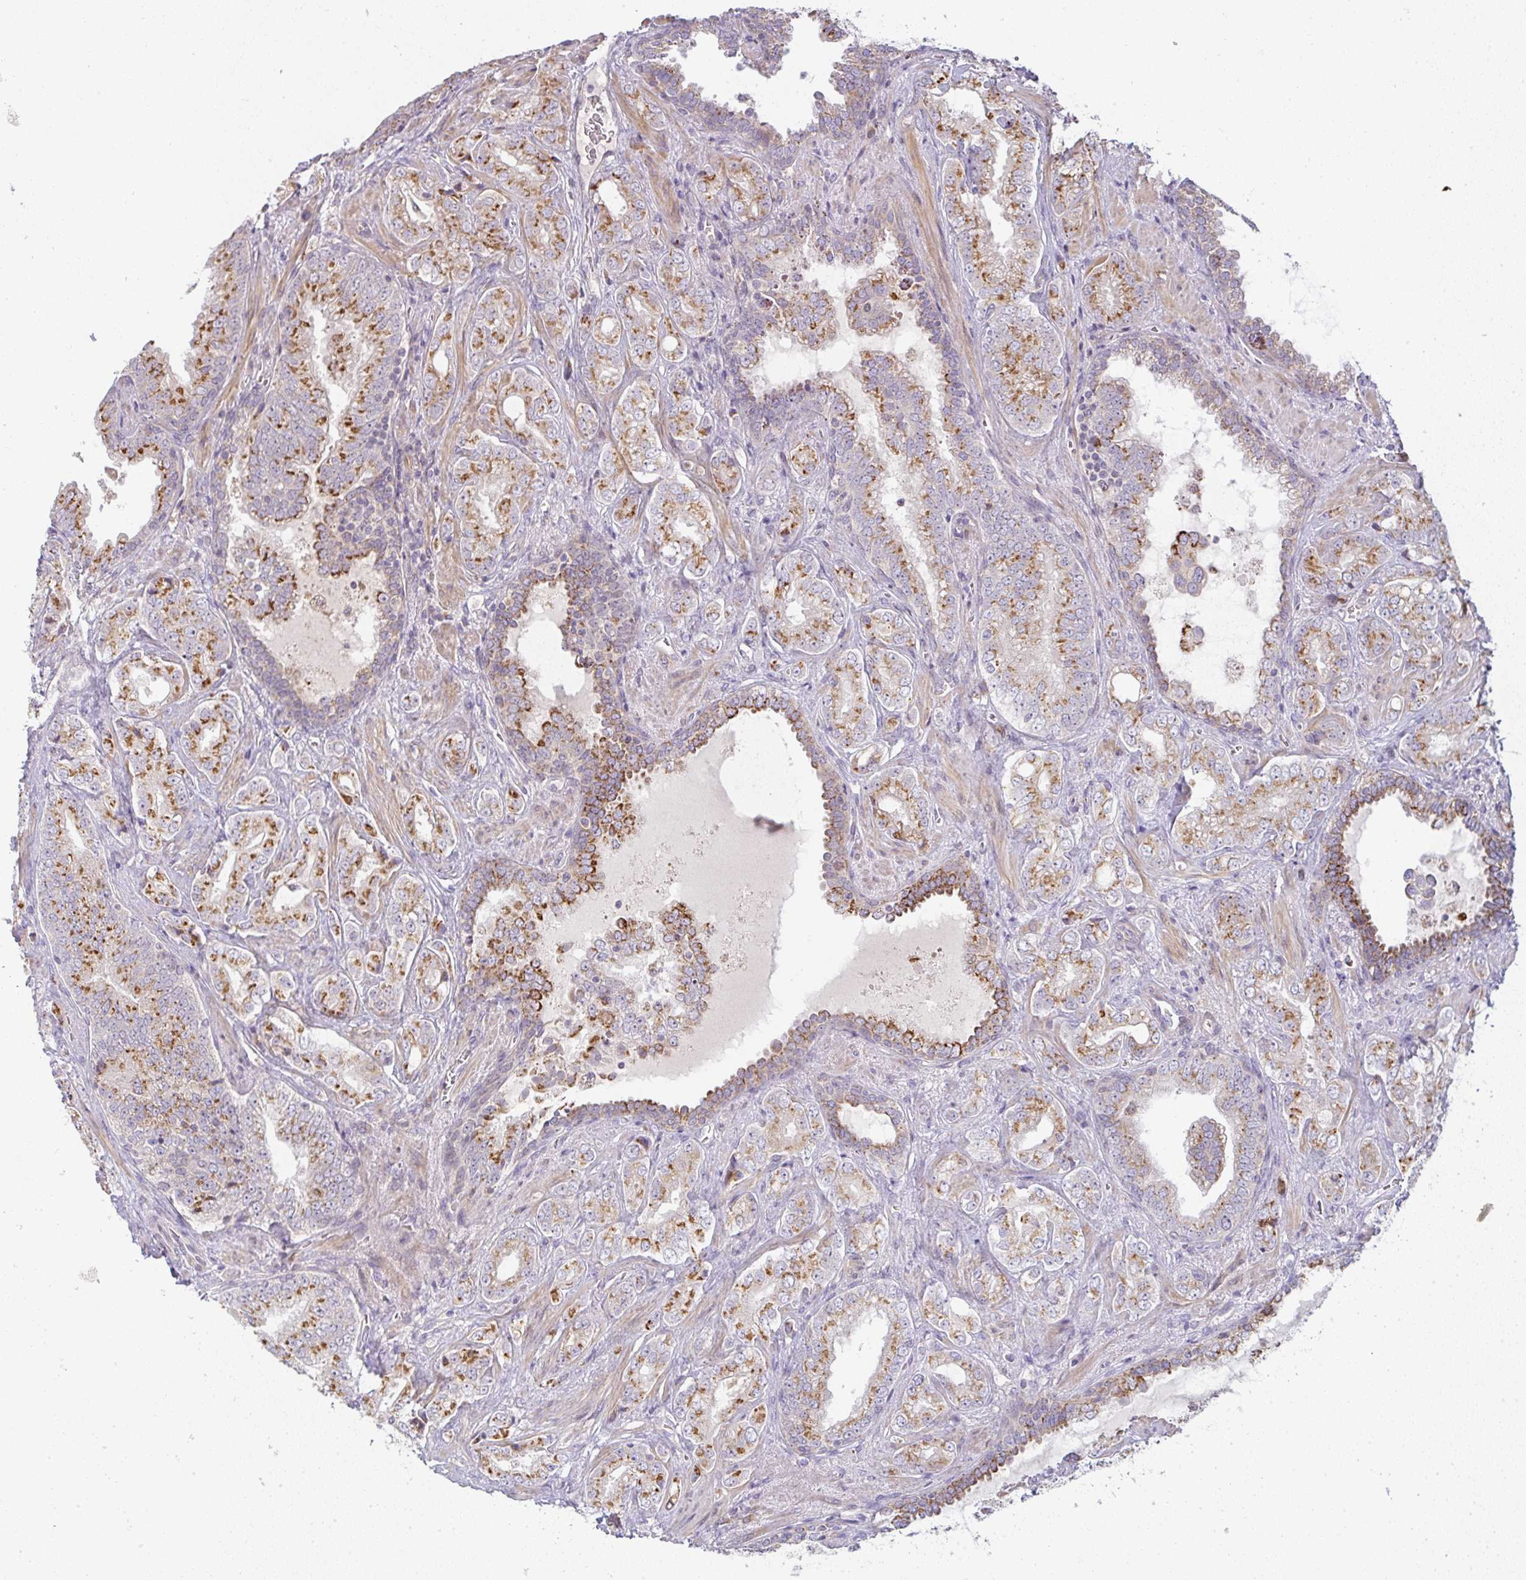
{"staining": {"intensity": "moderate", "quantity": ">75%", "location": "cytoplasmic/membranous"}, "tissue": "prostate cancer", "cell_type": "Tumor cells", "image_type": "cancer", "snomed": [{"axis": "morphology", "description": "Adenocarcinoma, High grade"}, {"axis": "topography", "description": "Prostate"}], "caption": "Prostate cancer (high-grade adenocarcinoma) stained with DAB (3,3'-diaminobenzidine) immunohistochemistry demonstrates medium levels of moderate cytoplasmic/membranous staining in about >75% of tumor cells.", "gene": "MOB1A", "patient": {"sex": "male", "age": 67}}